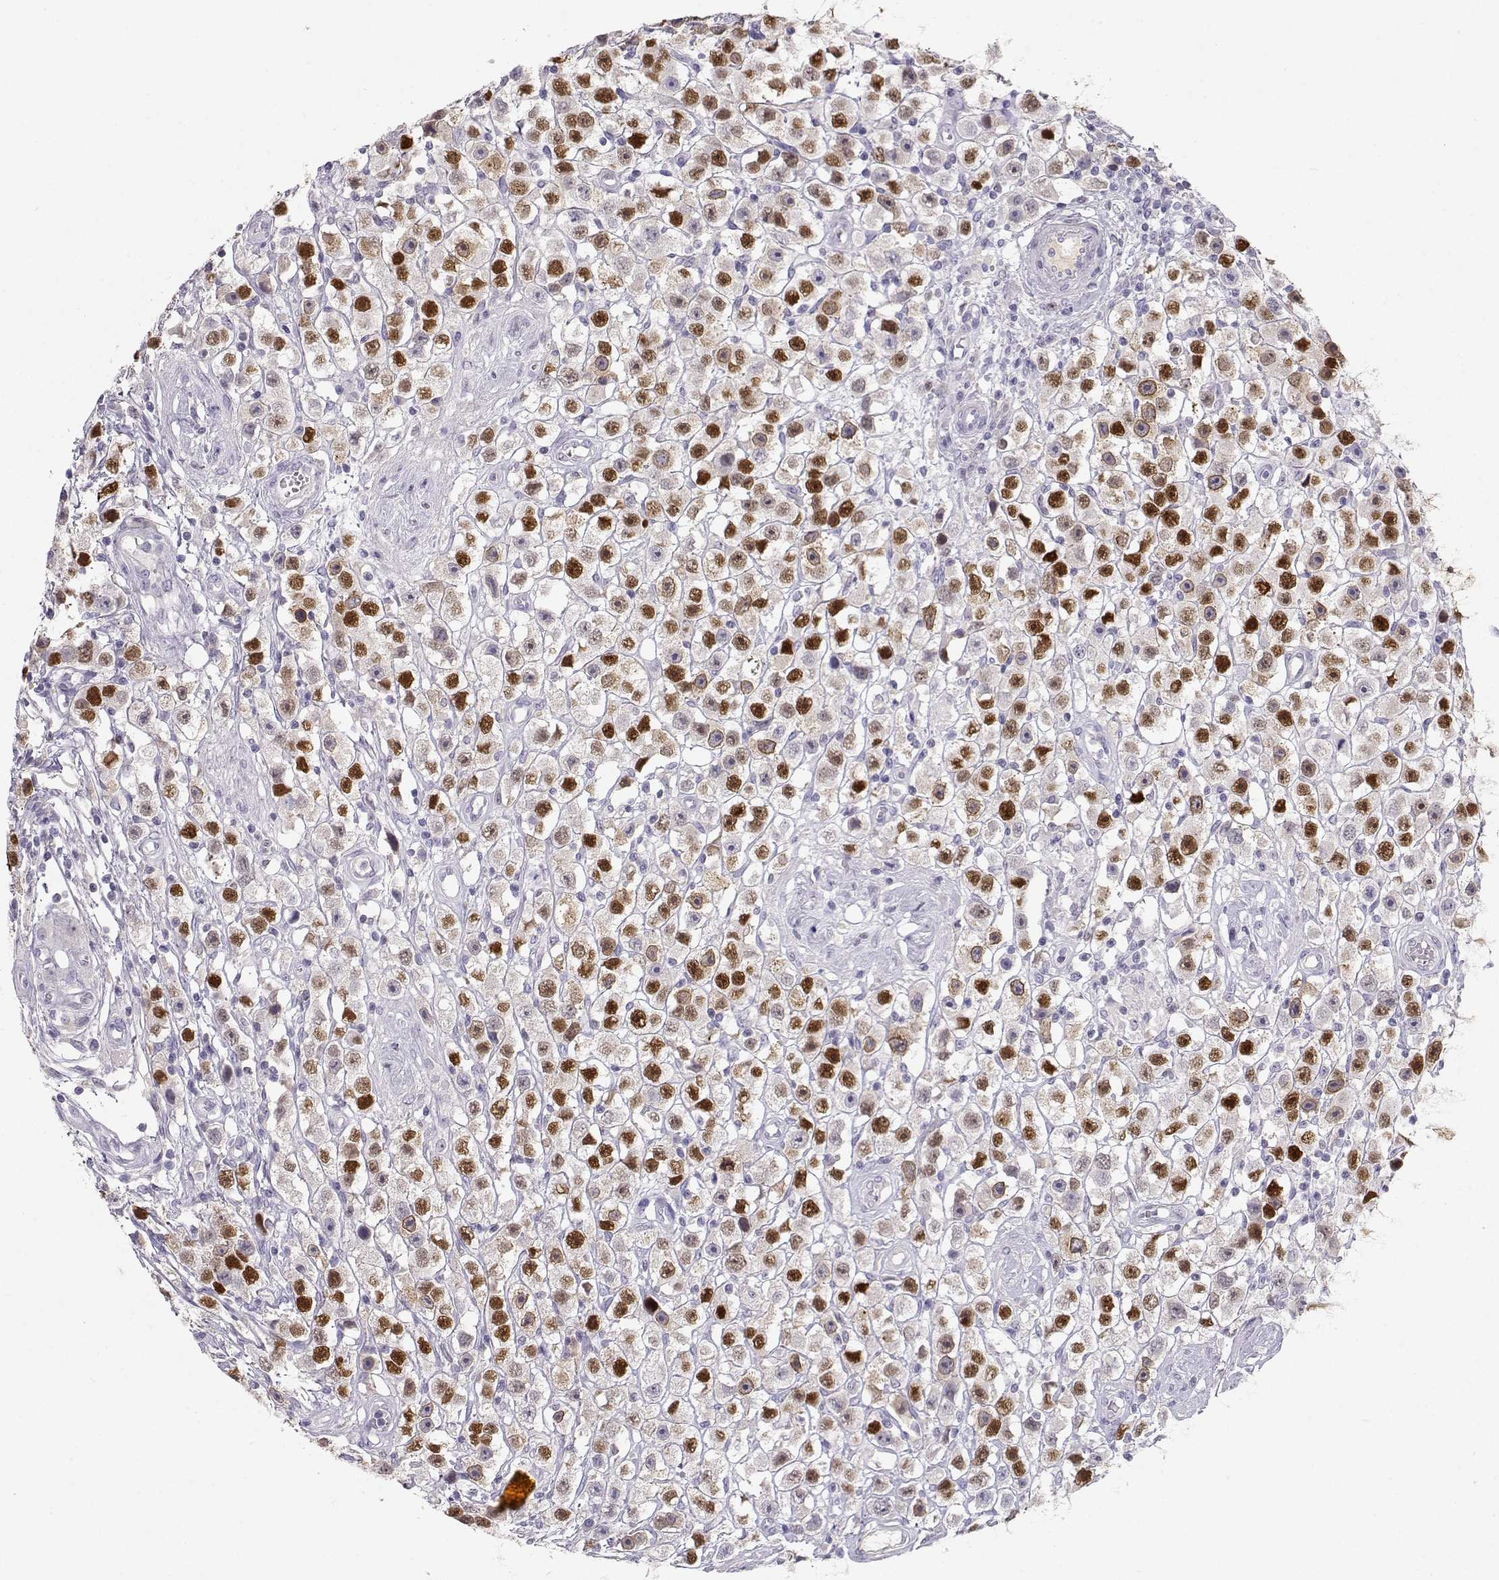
{"staining": {"intensity": "strong", "quantity": "25%-75%", "location": "nuclear"}, "tissue": "testis cancer", "cell_type": "Tumor cells", "image_type": "cancer", "snomed": [{"axis": "morphology", "description": "Seminoma, NOS"}, {"axis": "topography", "description": "Testis"}], "caption": "This is a histology image of immunohistochemistry staining of testis seminoma, which shows strong expression in the nuclear of tumor cells.", "gene": "OPN5", "patient": {"sex": "male", "age": 45}}